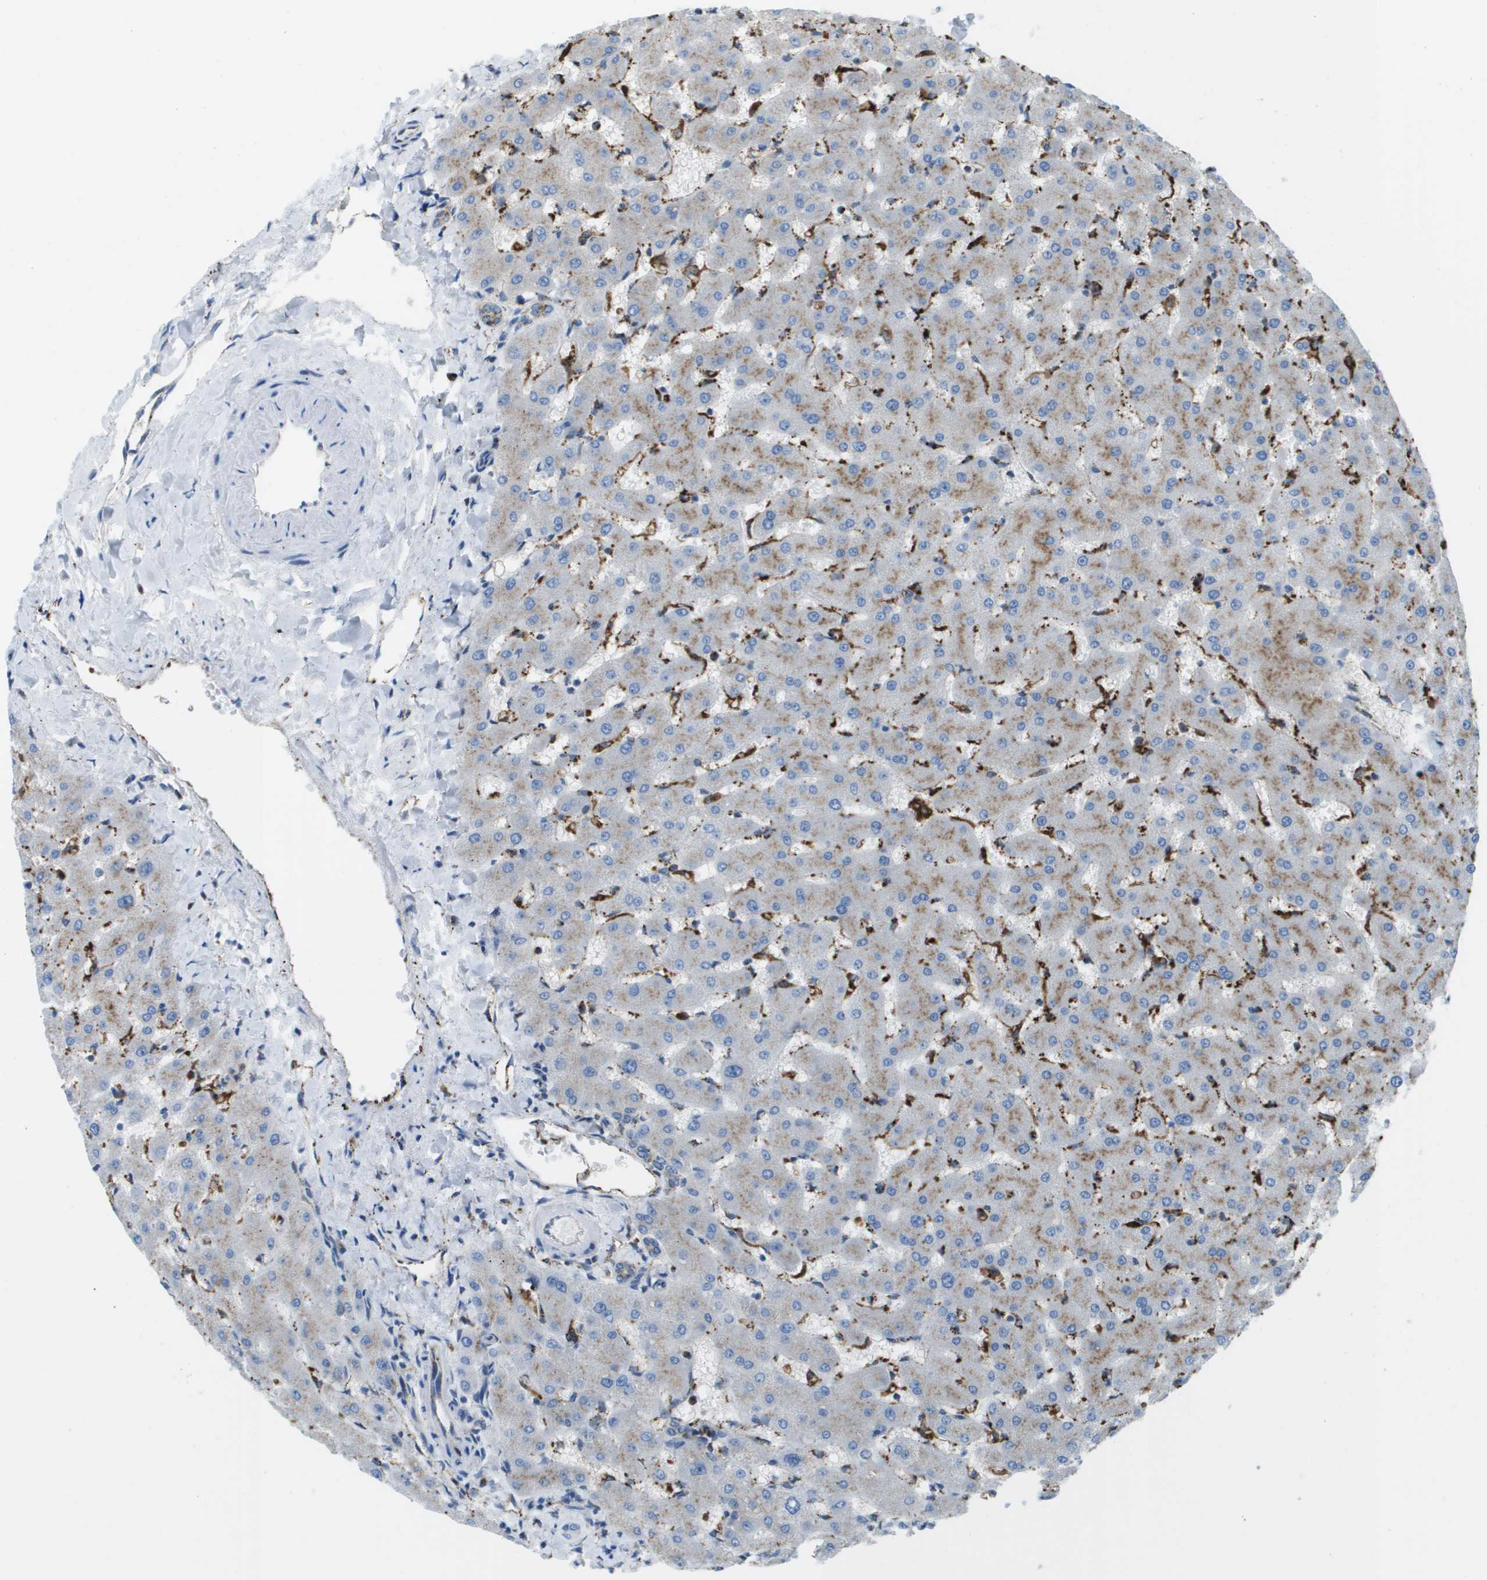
{"staining": {"intensity": "weak", "quantity": "<25%", "location": "cytoplasmic/membranous"}, "tissue": "liver", "cell_type": "Cholangiocytes", "image_type": "normal", "snomed": [{"axis": "morphology", "description": "Normal tissue, NOS"}, {"axis": "topography", "description": "Liver"}], "caption": "Unremarkable liver was stained to show a protein in brown. There is no significant staining in cholangiocytes.", "gene": "PRCP", "patient": {"sex": "female", "age": 63}}